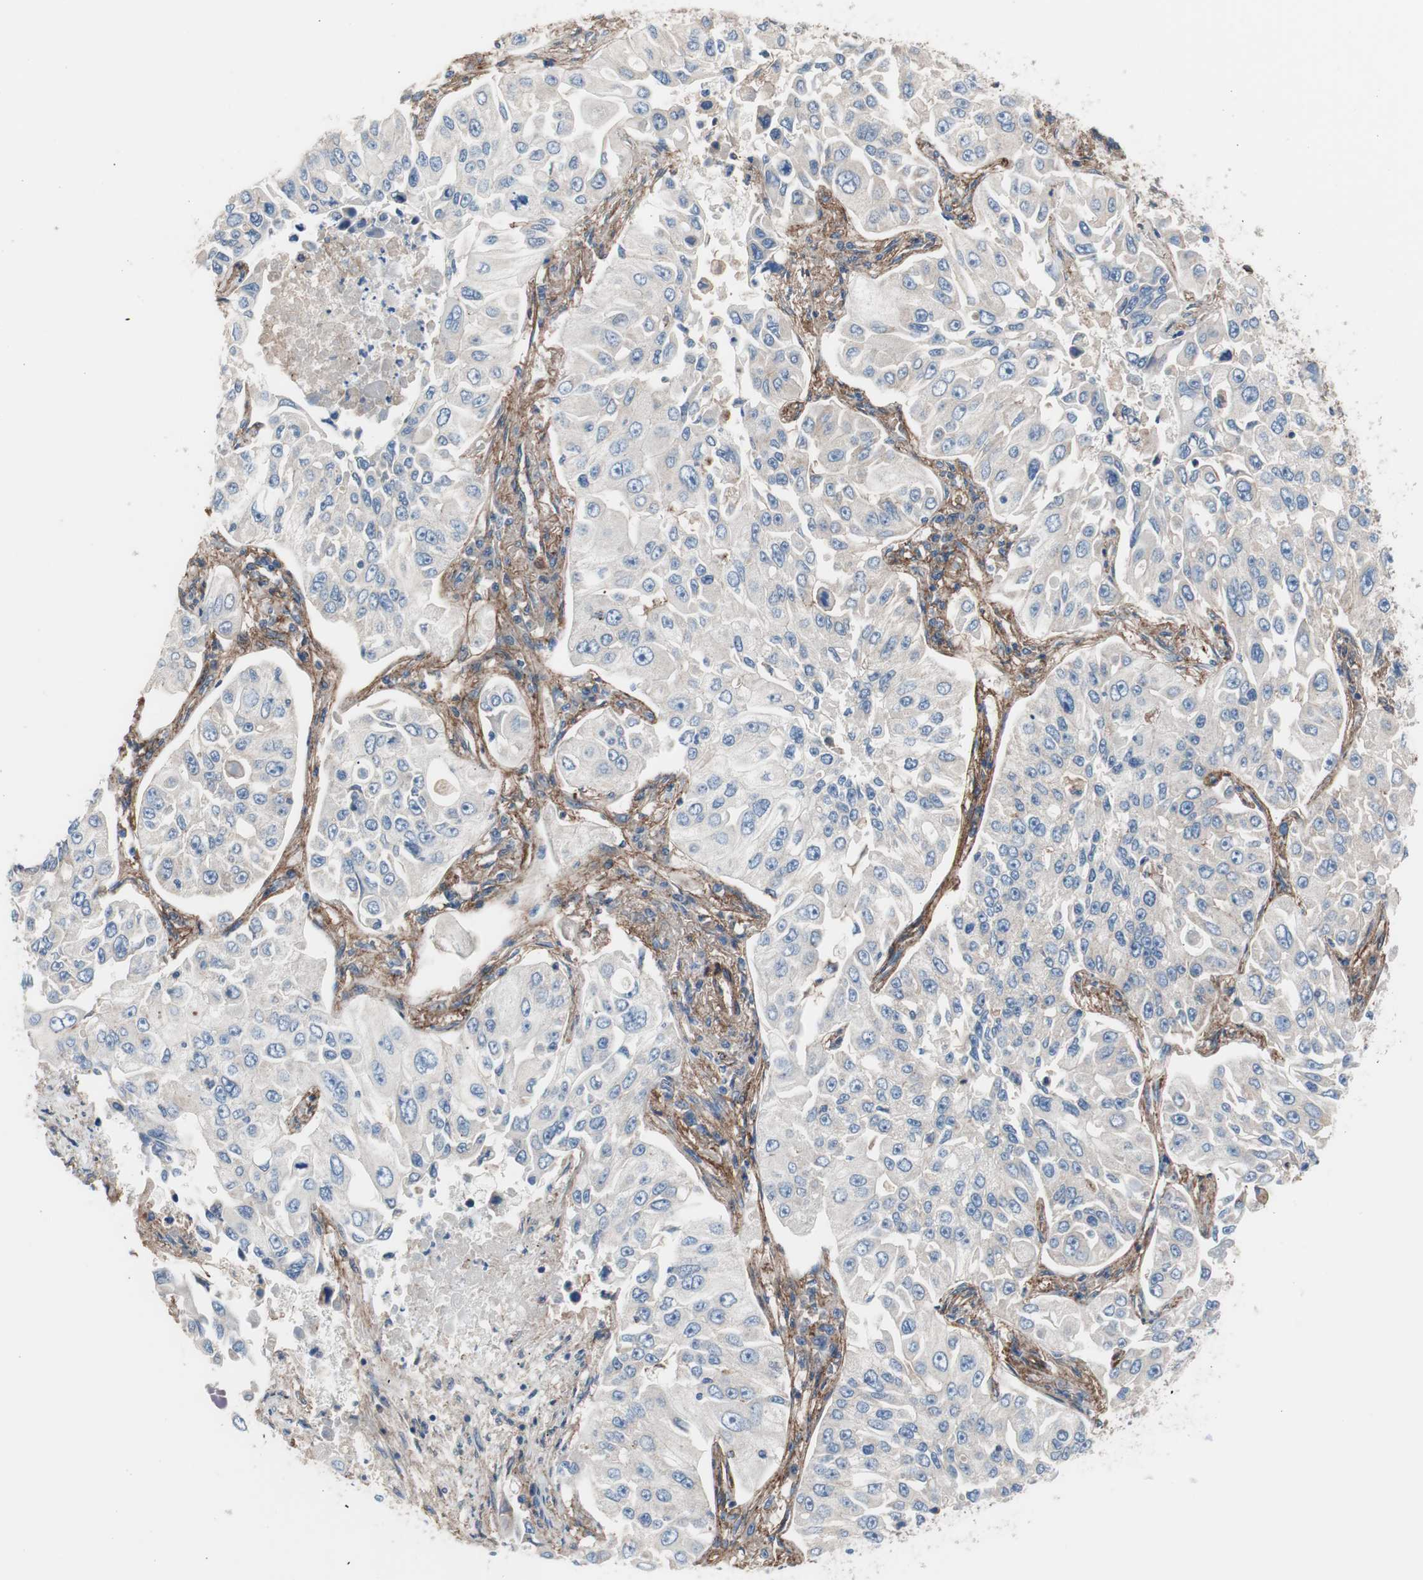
{"staining": {"intensity": "negative", "quantity": "none", "location": "none"}, "tissue": "lung cancer", "cell_type": "Tumor cells", "image_type": "cancer", "snomed": [{"axis": "morphology", "description": "Adenocarcinoma, NOS"}, {"axis": "topography", "description": "Lung"}], "caption": "Immunohistochemistry (IHC) micrograph of adenocarcinoma (lung) stained for a protein (brown), which demonstrates no positivity in tumor cells. The staining was performed using DAB (3,3'-diaminobenzidine) to visualize the protein expression in brown, while the nuclei were stained in blue with hematoxylin (Magnification: 20x).", "gene": "CD81", "patient": {"sex": "male", "age": 84}}